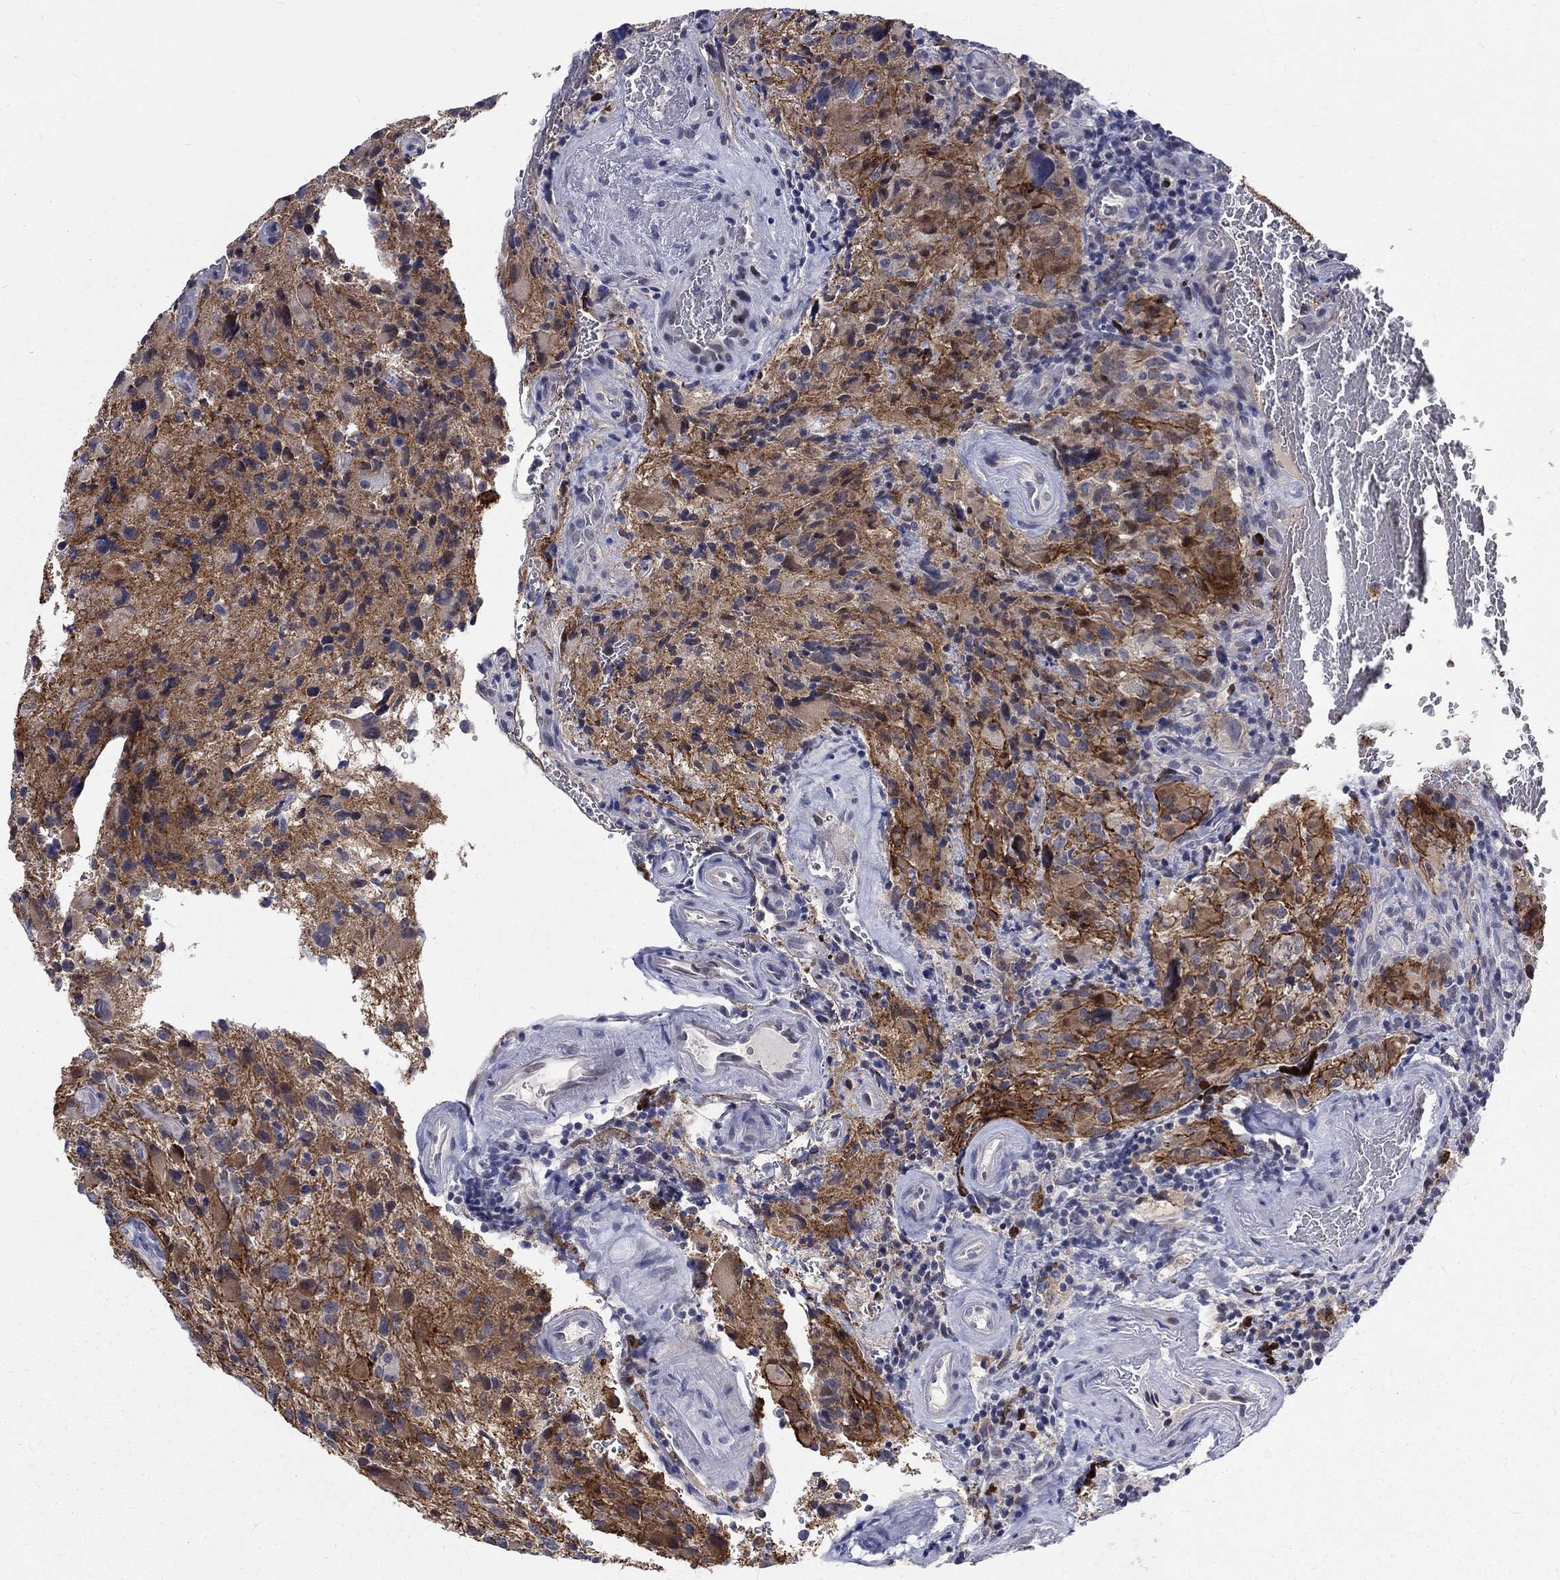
{"staining": {"intensity": "strong", "quantity": "<25%", "location": "cytoplasmic/membranous"}, "tissue": "glioma", "cell_type": "Tumor cells", "image_type": "cancer", "snomed": [{"axis": "morphology", "description": "Glioma, malignant, NOS"}, {"axis": "morphology", "description": "Glioma, malignant, High grade"}, {"axis": "topography", "description": "Brain"}], "caption": "The histopathology image exhibits a brown stain indicating the presence of a protein in the cytoplasmic/membranous of tumor cells in glioma.", "gene": "PHKA1", "patient": {"sex": "female", "age": 71}}